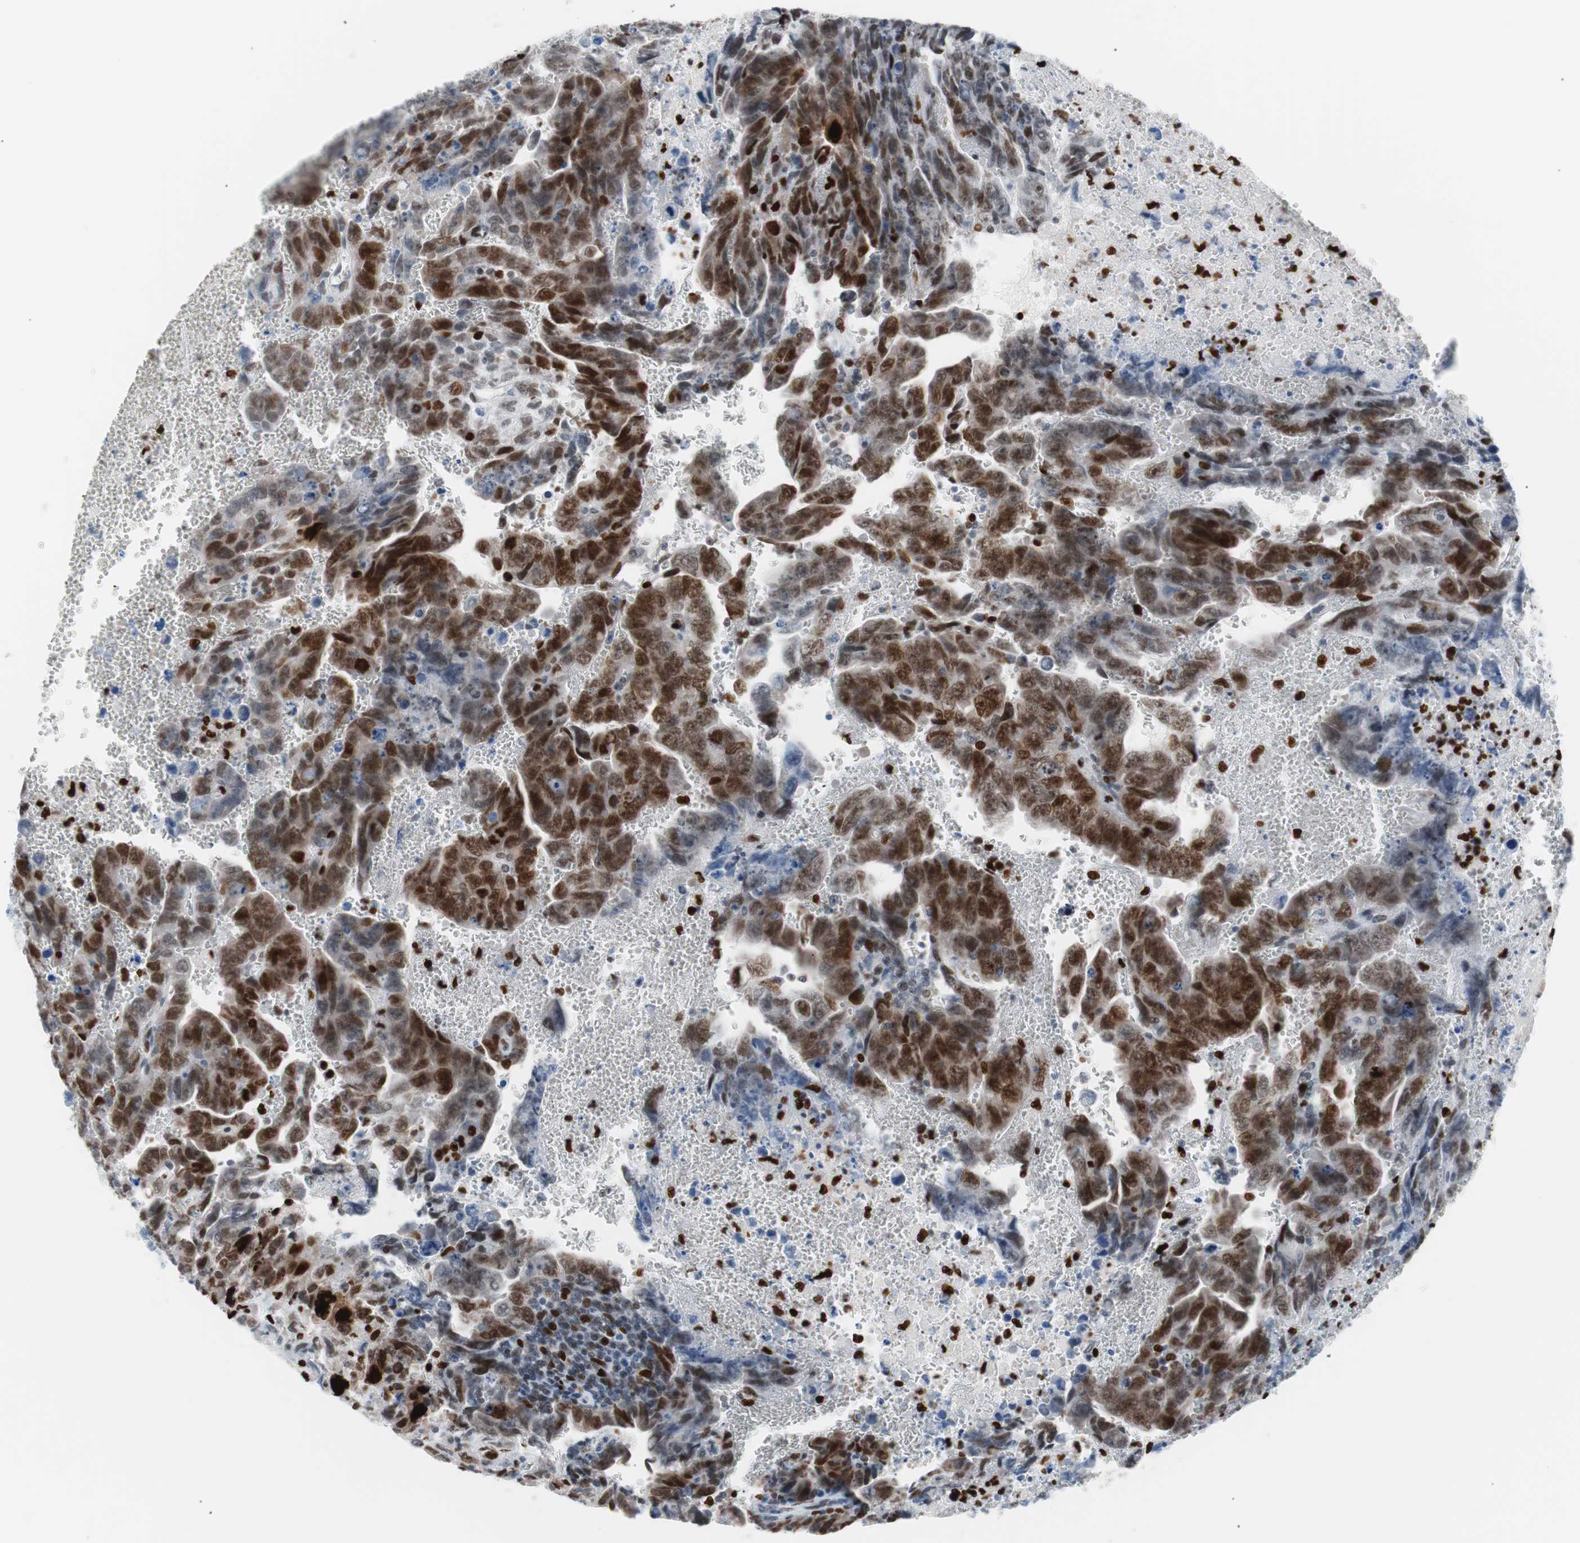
{"staining": {"intensity": "moderate", "quantity": ">75%", "location": "nuclear"}, "tissue": "testis cancer", "cell_type": "Tumor cells", "image_type": "cancer", "snomed": [{"axis": "morphology", "description": "Carcinoma, Embryonal, NOS"}, {"axis": "topography", "description": "Testis"}], "caption": "Moderate nuclear protein expression is appreciated in about >75% of tumor cells in testis embryonal carcinoma. The staining was performed using DAB (3,3'-diaminobenzidine) to visualize the protein expression in brown, while the nuclei were stained in blue with hematoxylin (Magnification: 20x).", "gene": "CEBPB", "patient": {"sex": "male", "age": 28}}